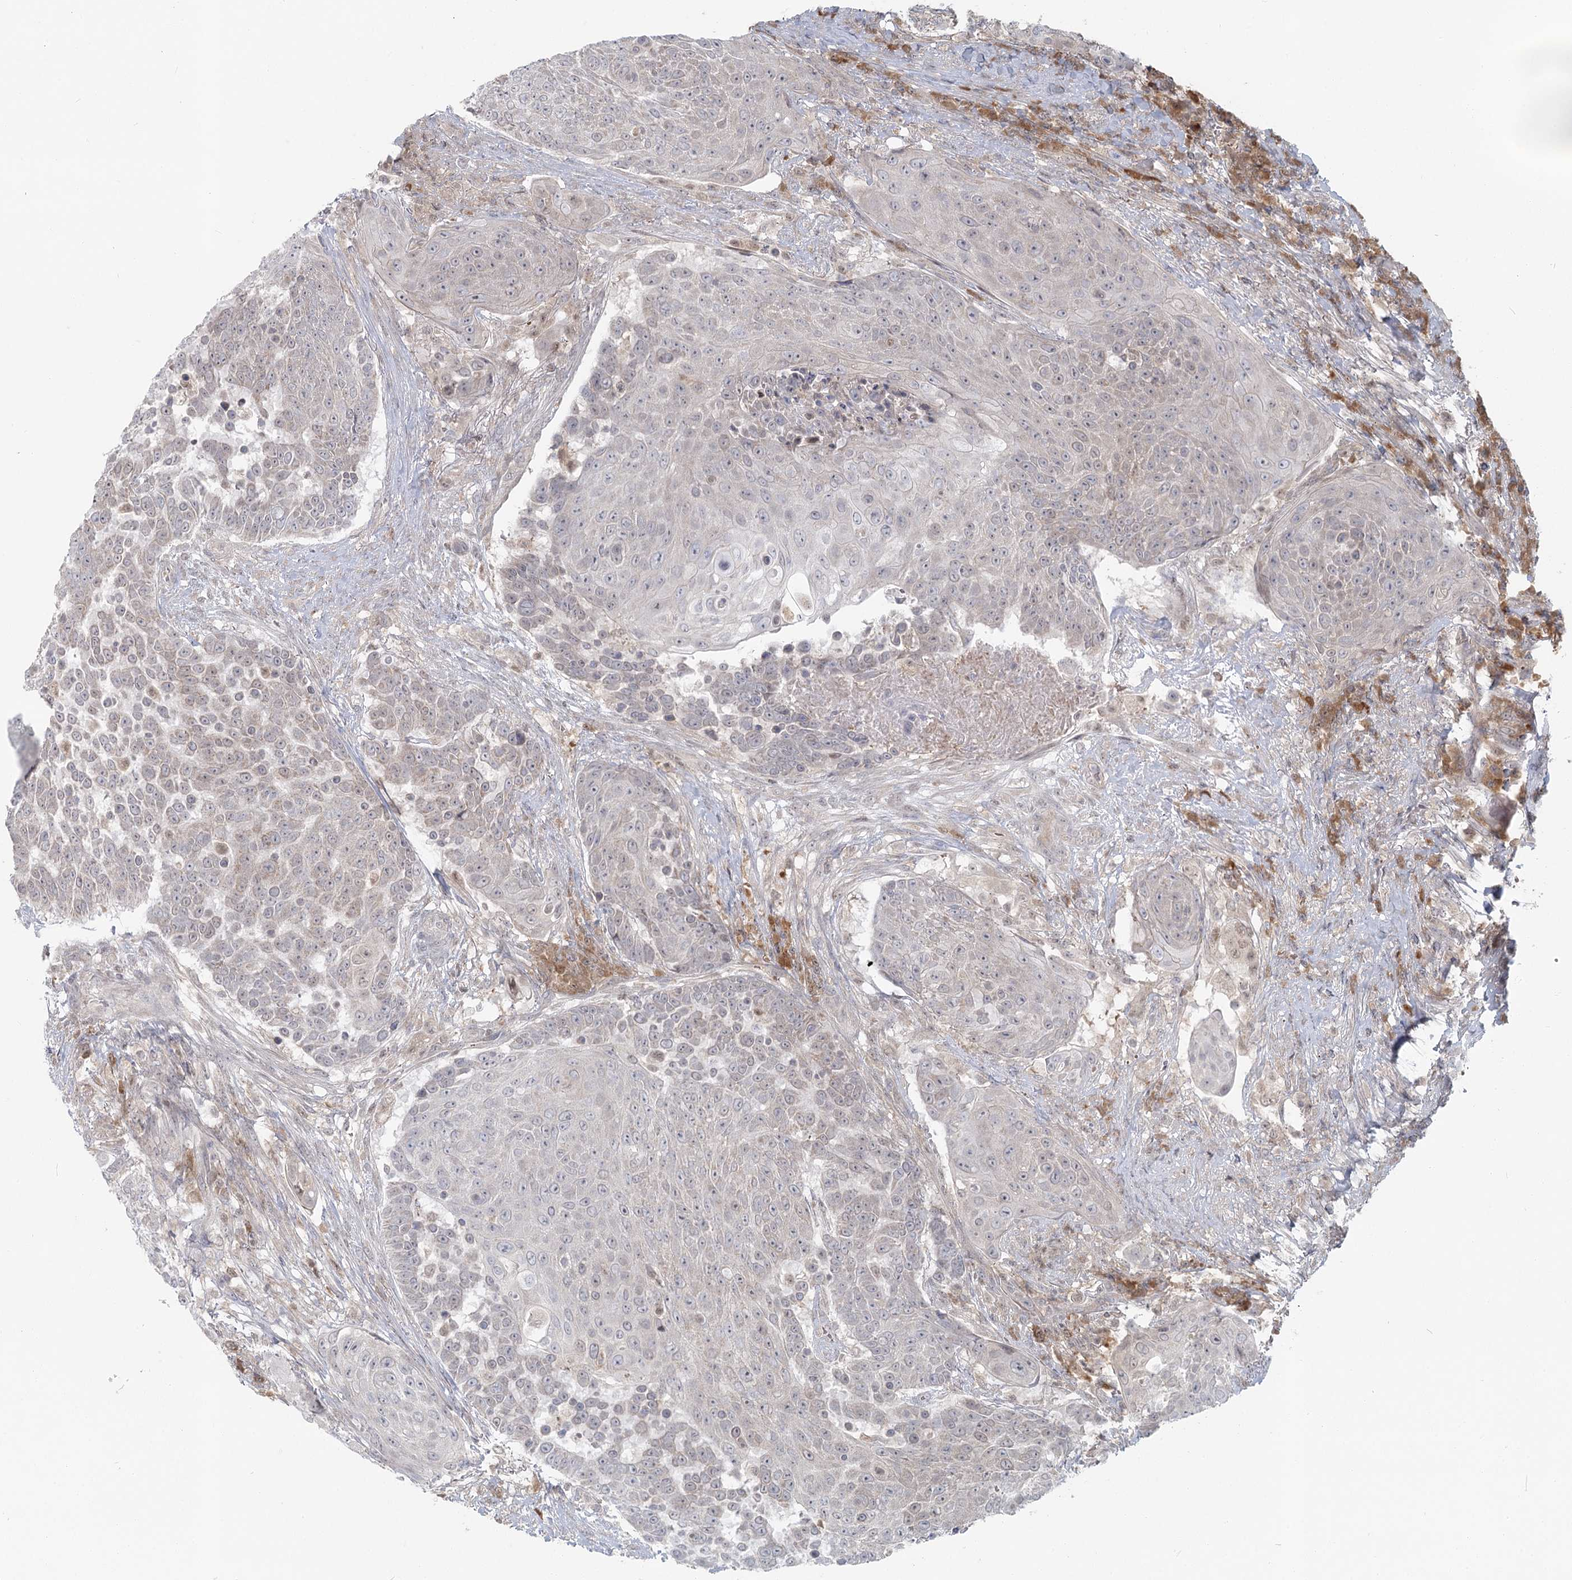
{"staining": {"intensity": "negative", "quantity": "none", "location": "none"}, "tissue": "urothelial cancer", "cell_type": "Tumor cells", "image_type": "cancer", "snomed": [{"axis": "morphology", "description": "Urothelial carcinoma, High grade"}, {"axis": "topography", "description": "Urinary bladder"}], "caption": "There is no significant positivity in tumor cells of urothelial cancer.", "gene": "THNSL1", "patient": {"sex": "female", "age": 63}}